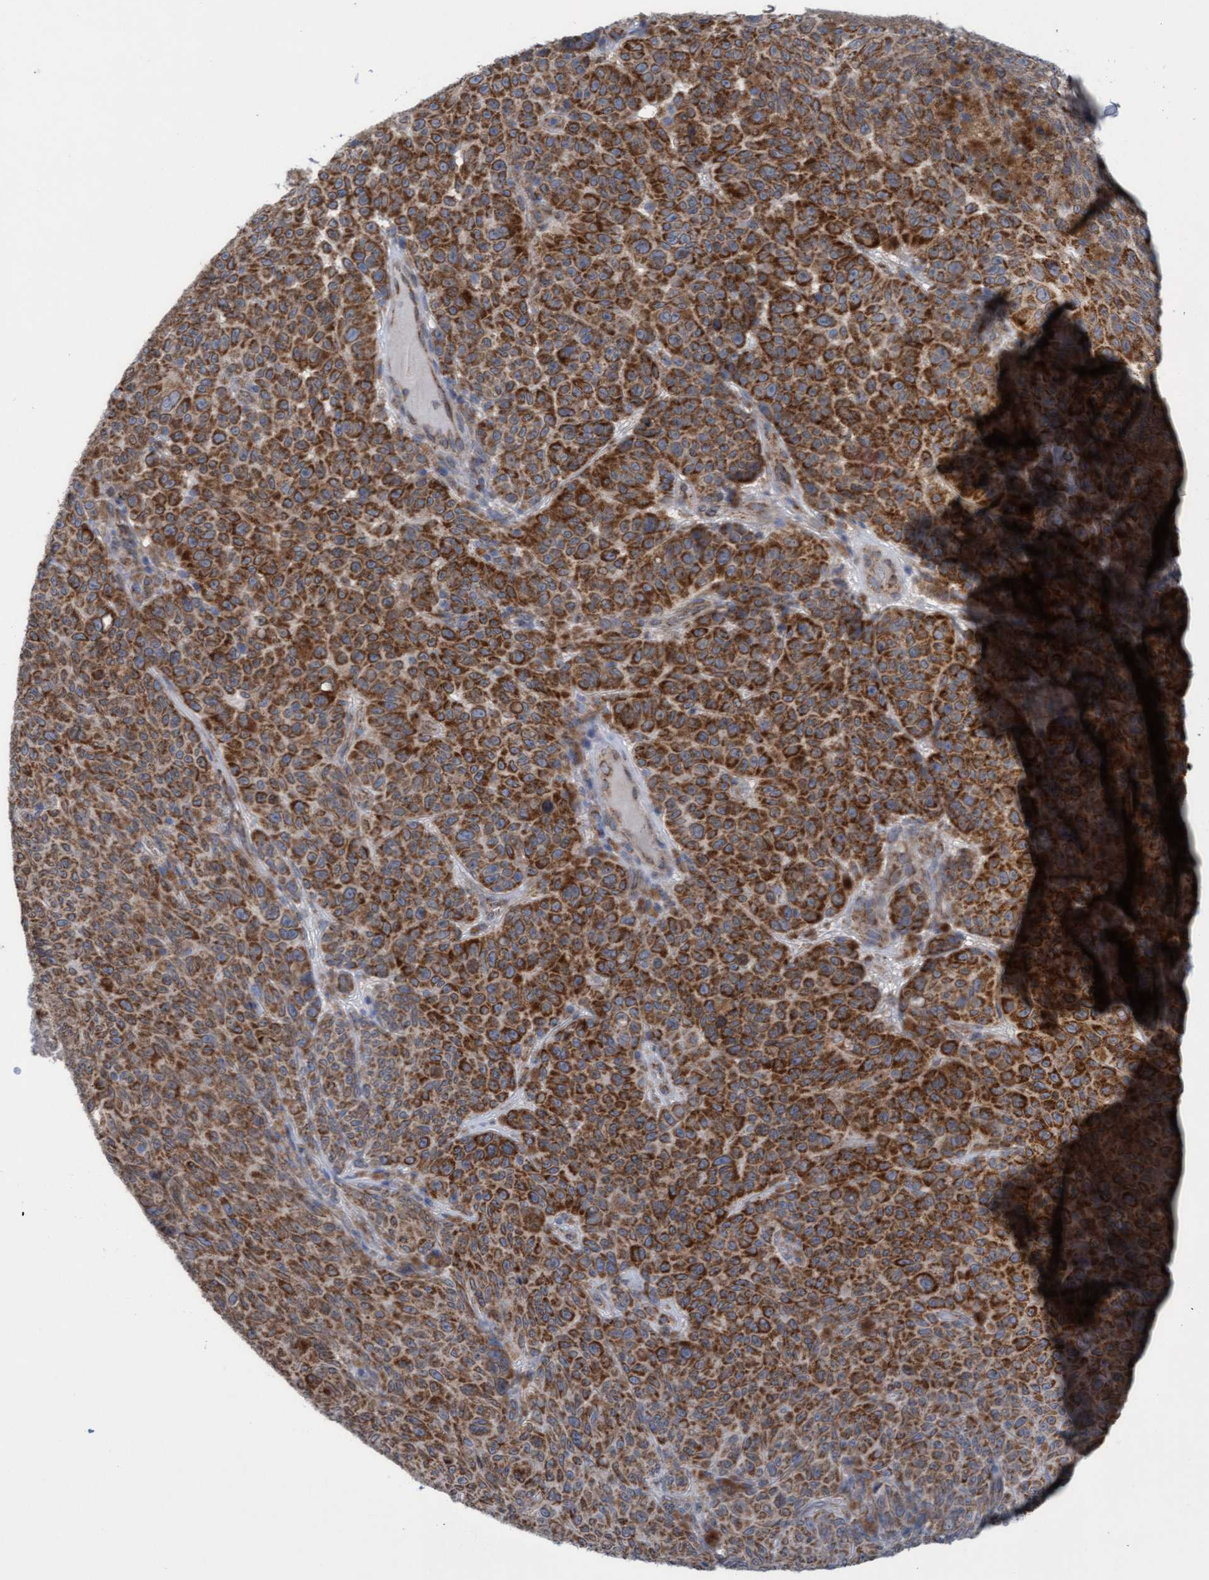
{"staining": {"intensity": "strong", "quantity": ">75%", "location": "cytoplasmic/membranous"}, "tissue": "melanoma", "cell_type": "Tumor cells", "image_type": "cancer", "snomed": [{"axis": "morphology", "description": "Malignant melanoma, NOS"}, {"axis": "topography", "description": "Skin"}], "caption": "Malignant melanoma tissue displays strong cytoplasmic/membranous expression in about >75% of tumor cells, visualized by immunohistochemistry.", "gene": "MRPS23", "patient": {"sex": "female", "age": 82}}